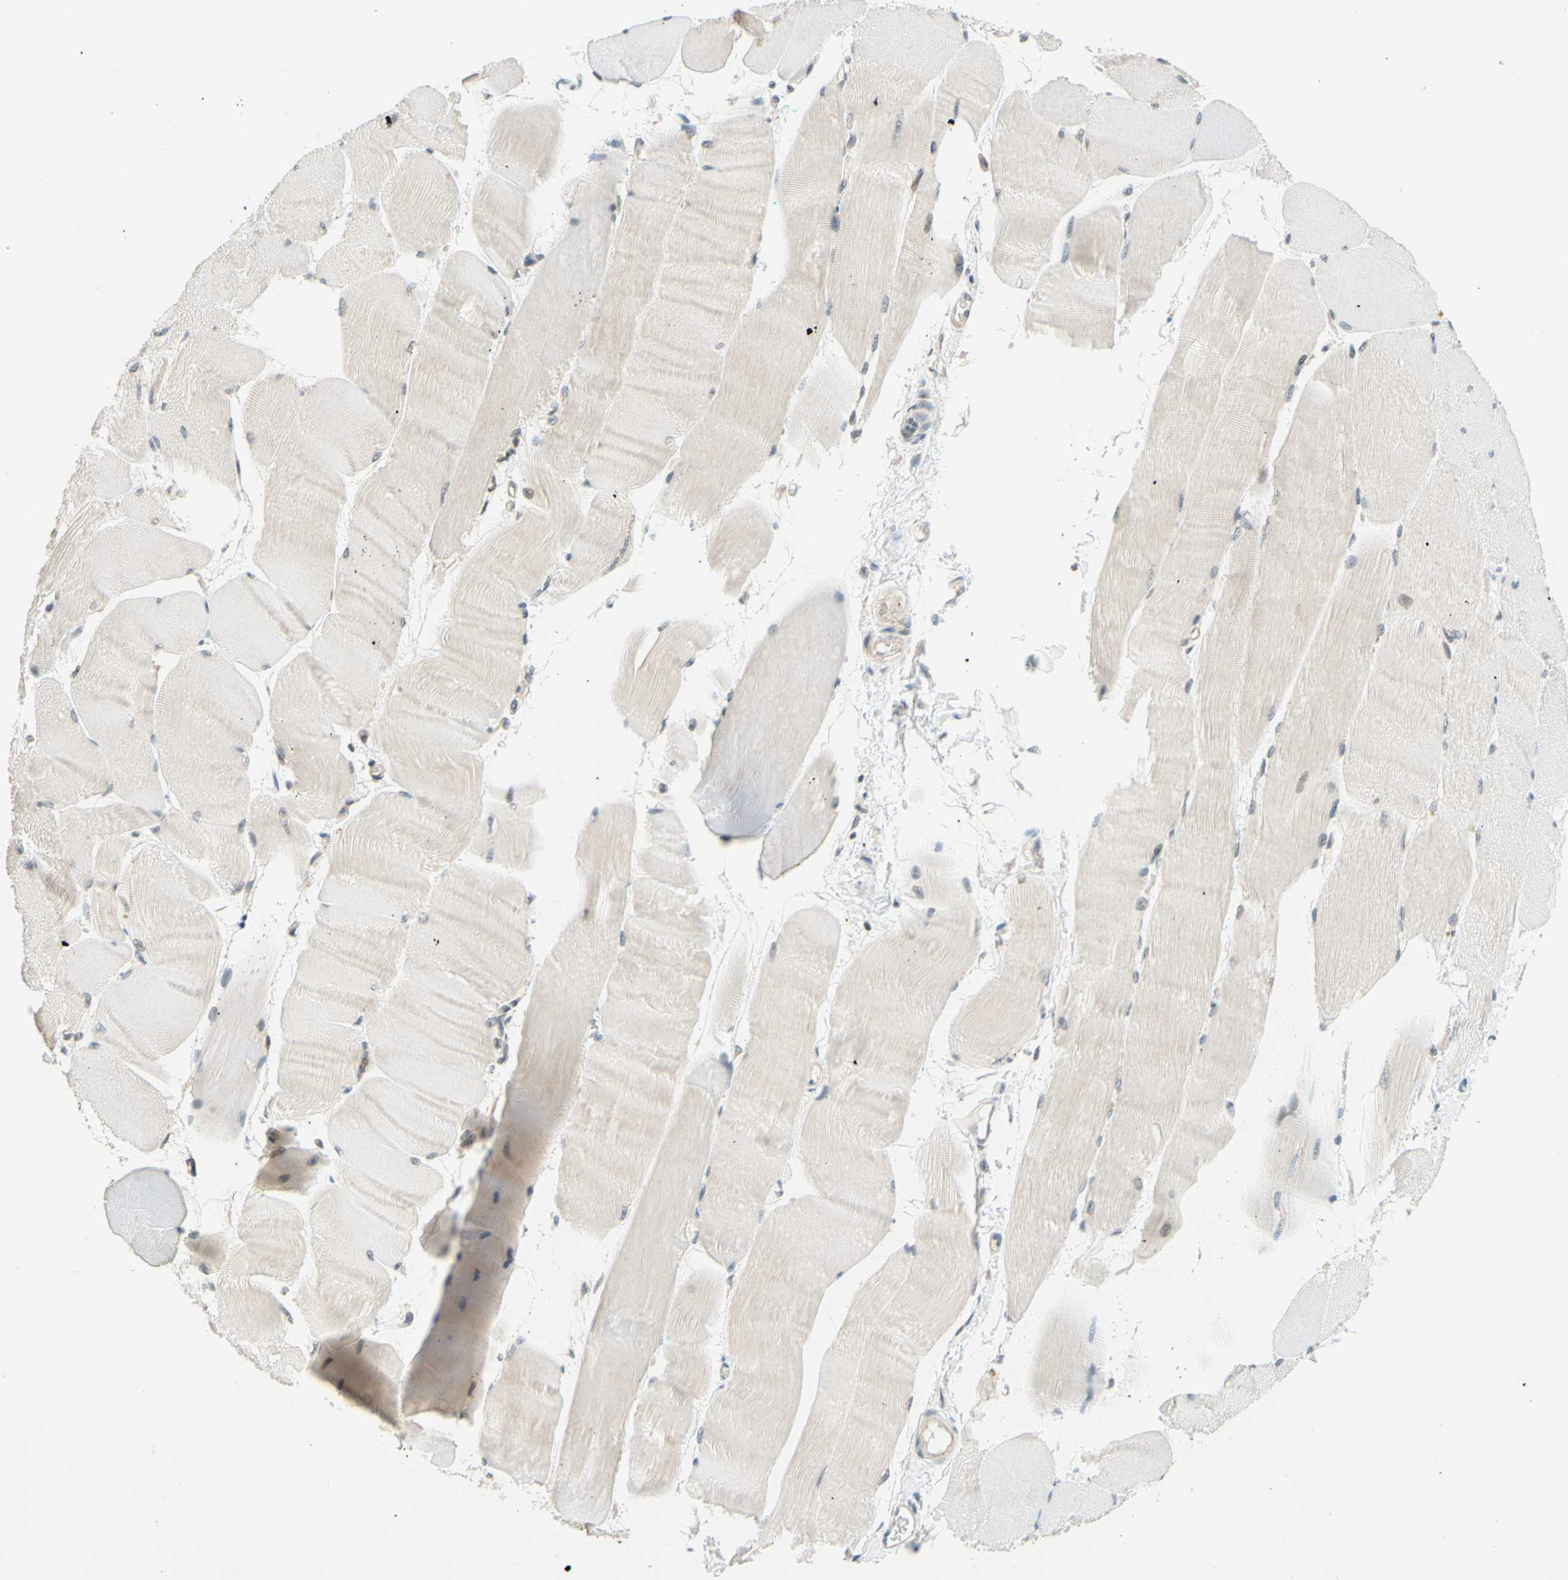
{"staining": {"intensity": "weak", "quantity": "25%-75%", "location": "cytoplasmic/membranous"}, "tissue": "skeletal muscle", "cell_type": "Myocytes", "image_type": "normal", "snomed": [{"axis": "morphology", "description": "Normal tissue, NOS"}, {"axis": "morphology", "description": "Squamous cell carcinoma, NOS"}, {"axis": "topography", "description": "Skeletal muscle"}], "caption": "IHC staining of unremarkable skeletal muscle, which displays low levels of weak cytoplasmic/membranous positivity in approximately 25%-75% of myocytes indicating weak cytoplasmic/membranous protein positivity. The staining was performed using DAB (3,3'-diaminobenzidine) (brown) for protein detection and nuclei were counterstained in hematoxylin (blue).", "gene": "C2CD2L", "patient": {"sex": "male", "age": 51}}